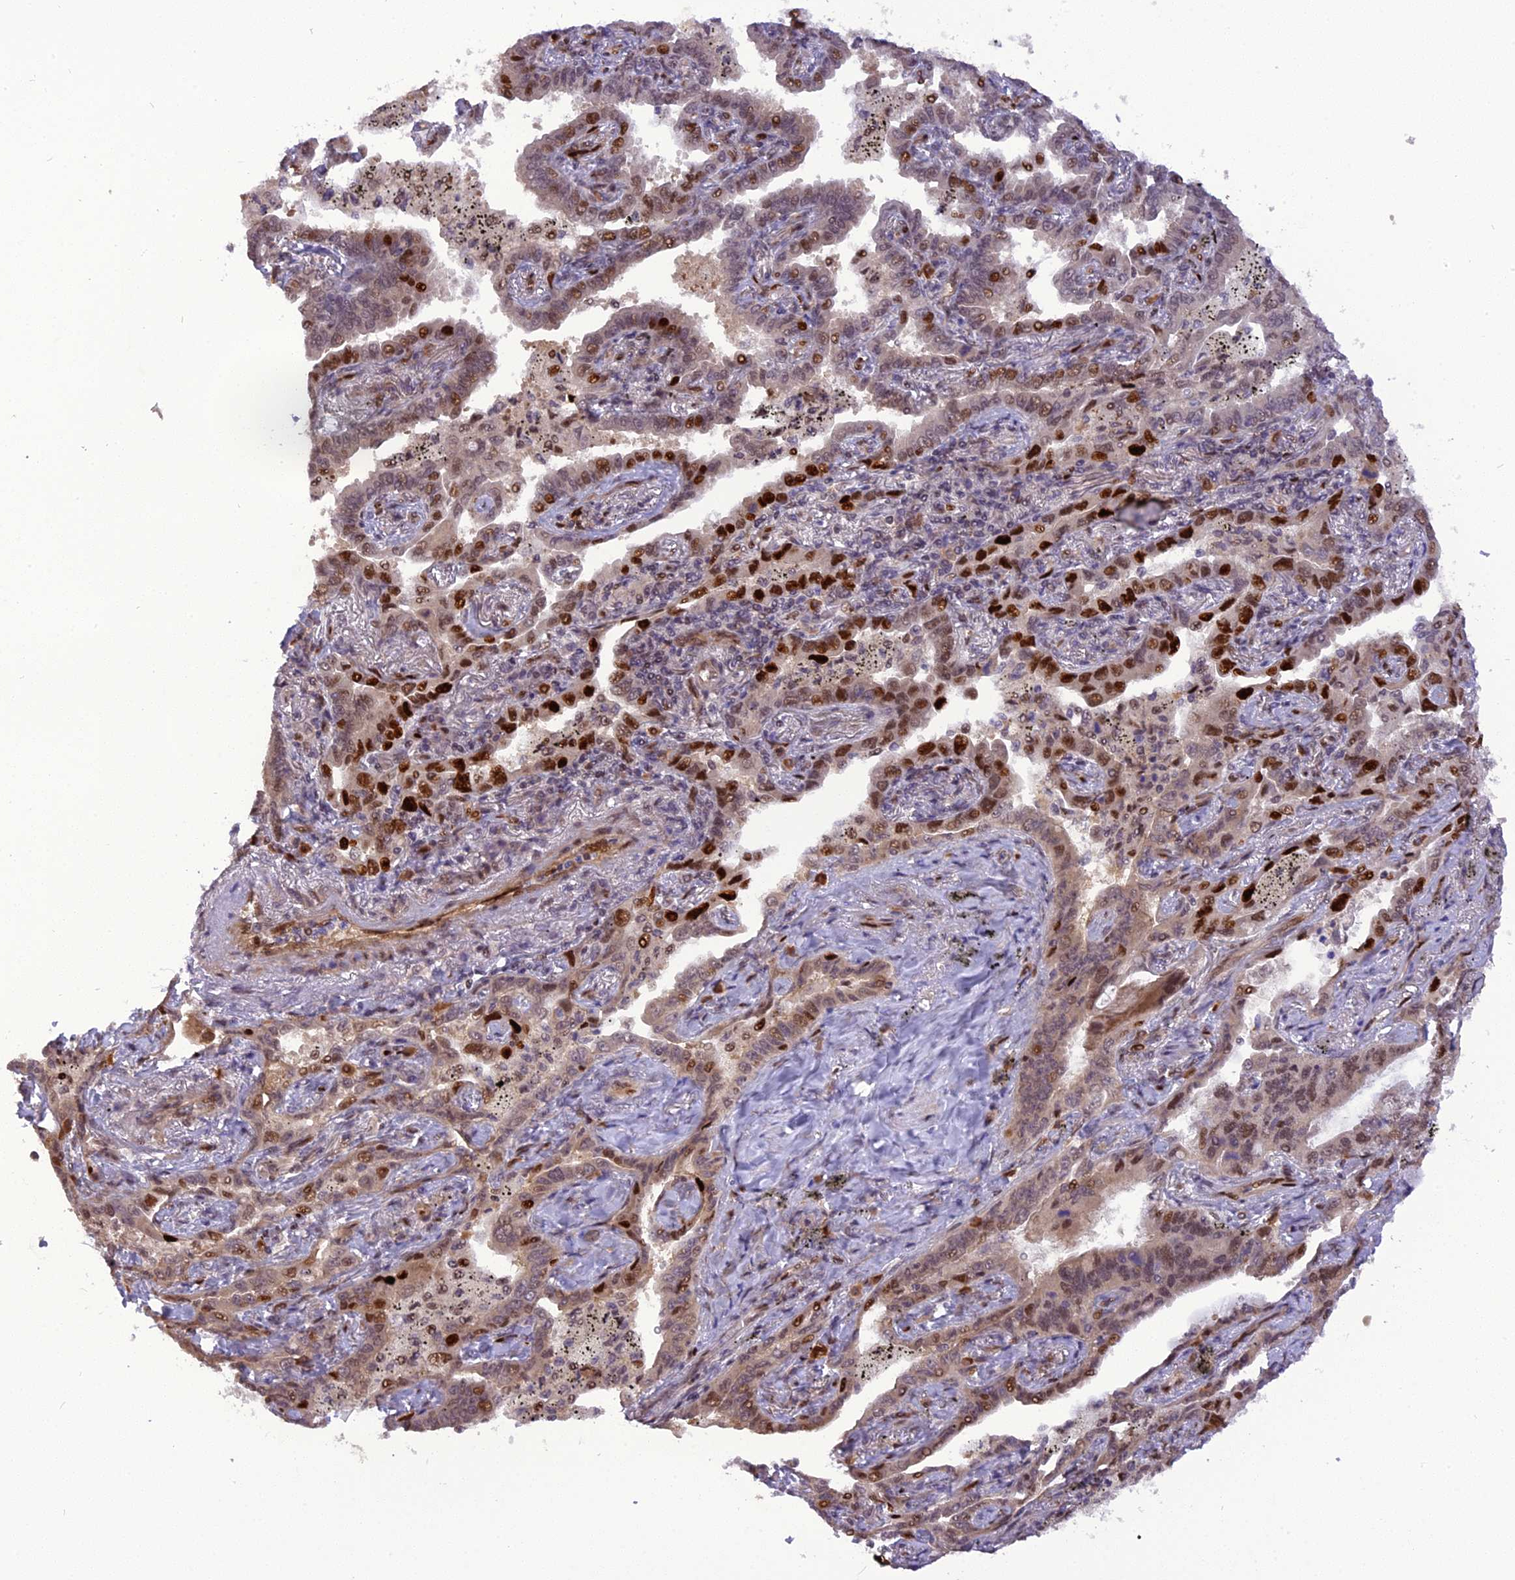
{"staining": {"intensity": "strong", "quantity": "25%-75%", "location": "nuclear"}, "tissue": "lung cancer", "cell_type": "Tumor cells", "image_type": "cancer", "snomed": [{"axis": "morphology", "description": "Adenocarcinoma, NOS"}, {"axis": "topography", "description": "Lung"}], "caption": "Immunohistochemistry photomicrograph of neoplastic tissue: lung cancer stained using IHC demonstrates high levels of strong protein expression localized specifically in the nuclear of tumor cells, appearing as a nuclear brown color.", "gene": "MICALL1", "patient": {"sex": "male", "age": 67}}